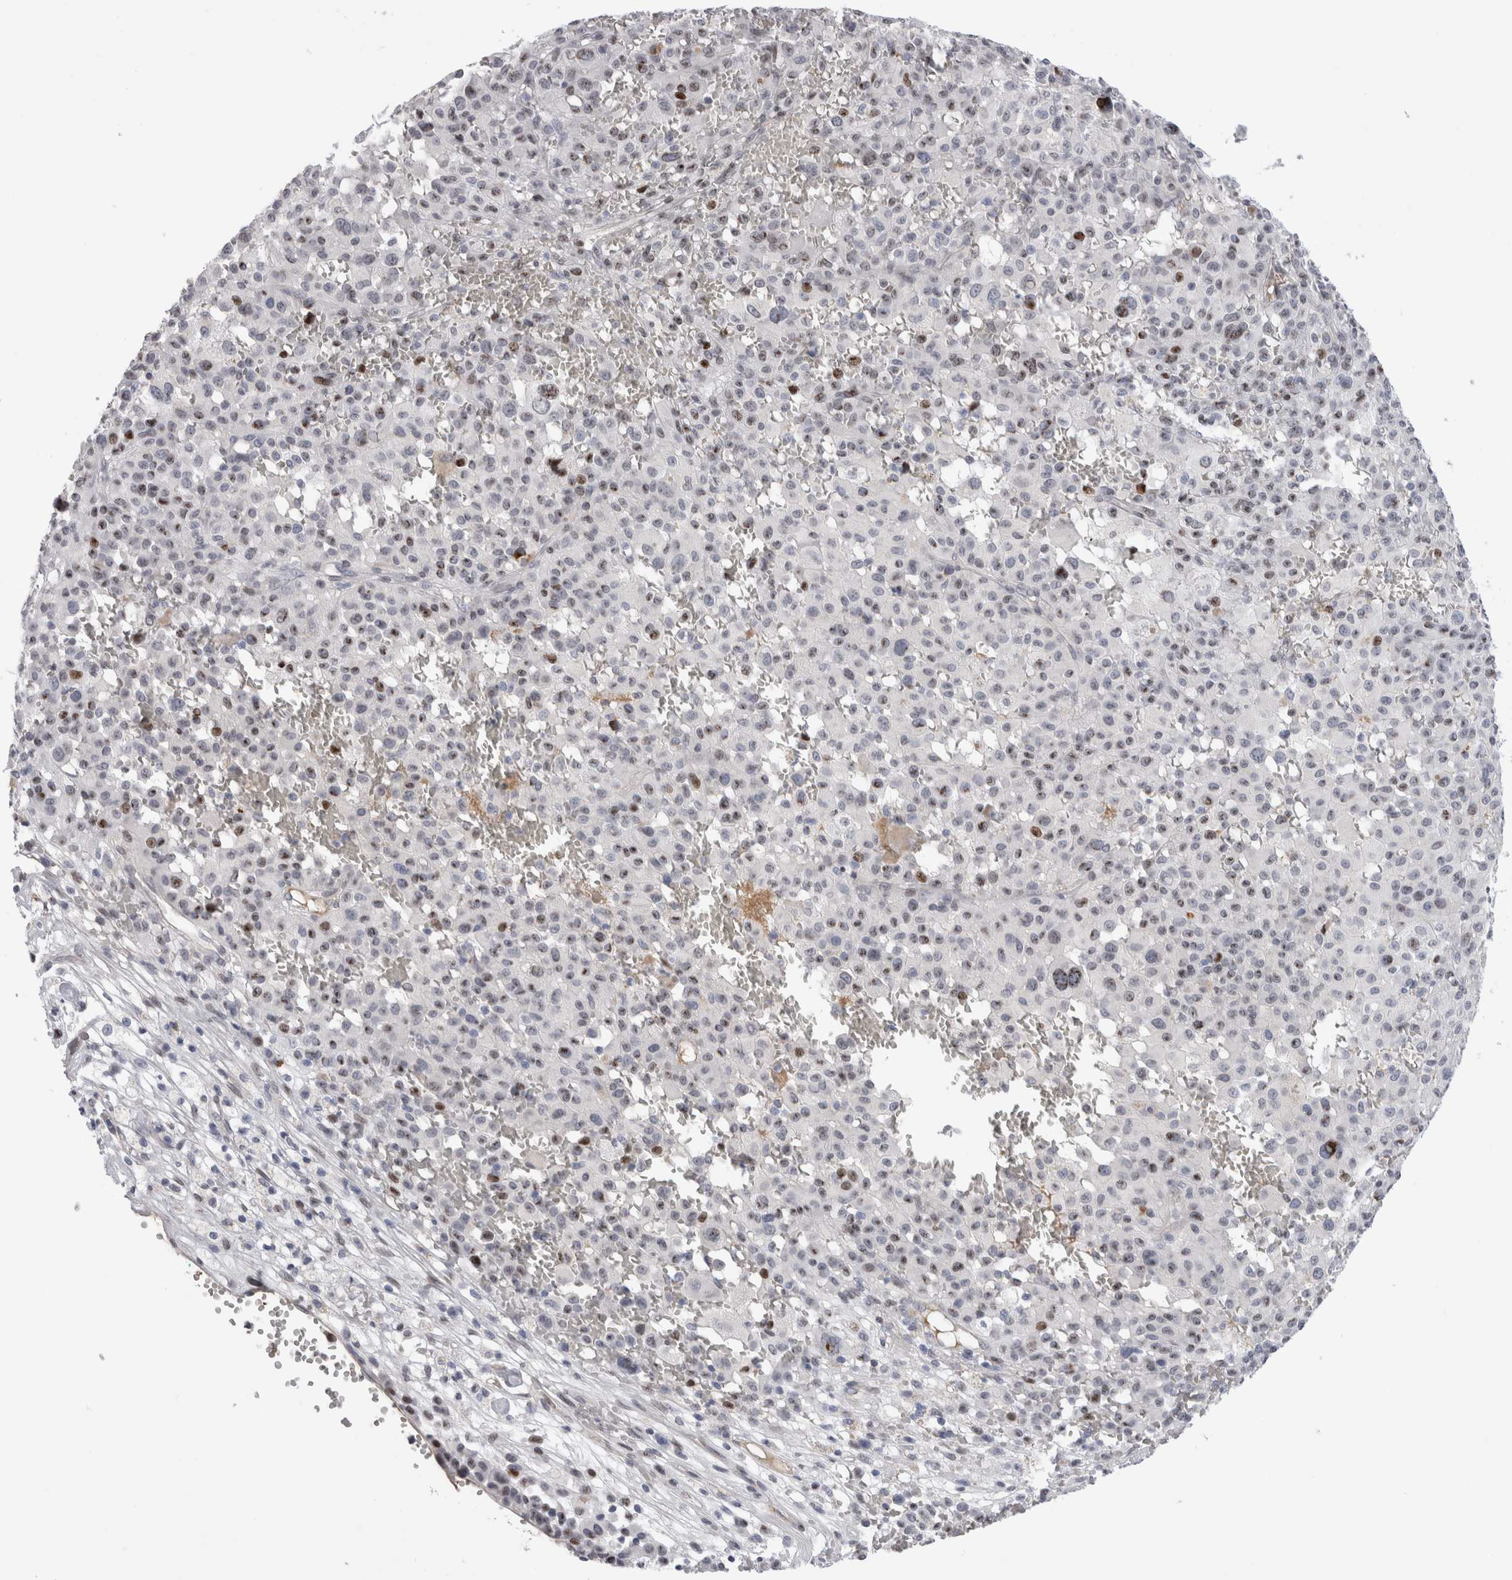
{"staining": {"intensity": "weak", "quantity": "25%-75%", "location": "nuclear"}, "tissue": "melanoma", "cell_type": "Tumor cells", "image_type": "cancer", "snomed": [{"axis": "morphology", "description": "Malignant melanoma, Metastatic site"}, {"axis": "topography", "description": "Skin"}], "caption": "Malignant melanoma (metastatic site) stained for a protein (brown) exhibits weak nuclear positive expression in about 25%-75% of tumor cells.", "gene": "DMTN", "patient": {"sex": "female", "age": 74}}